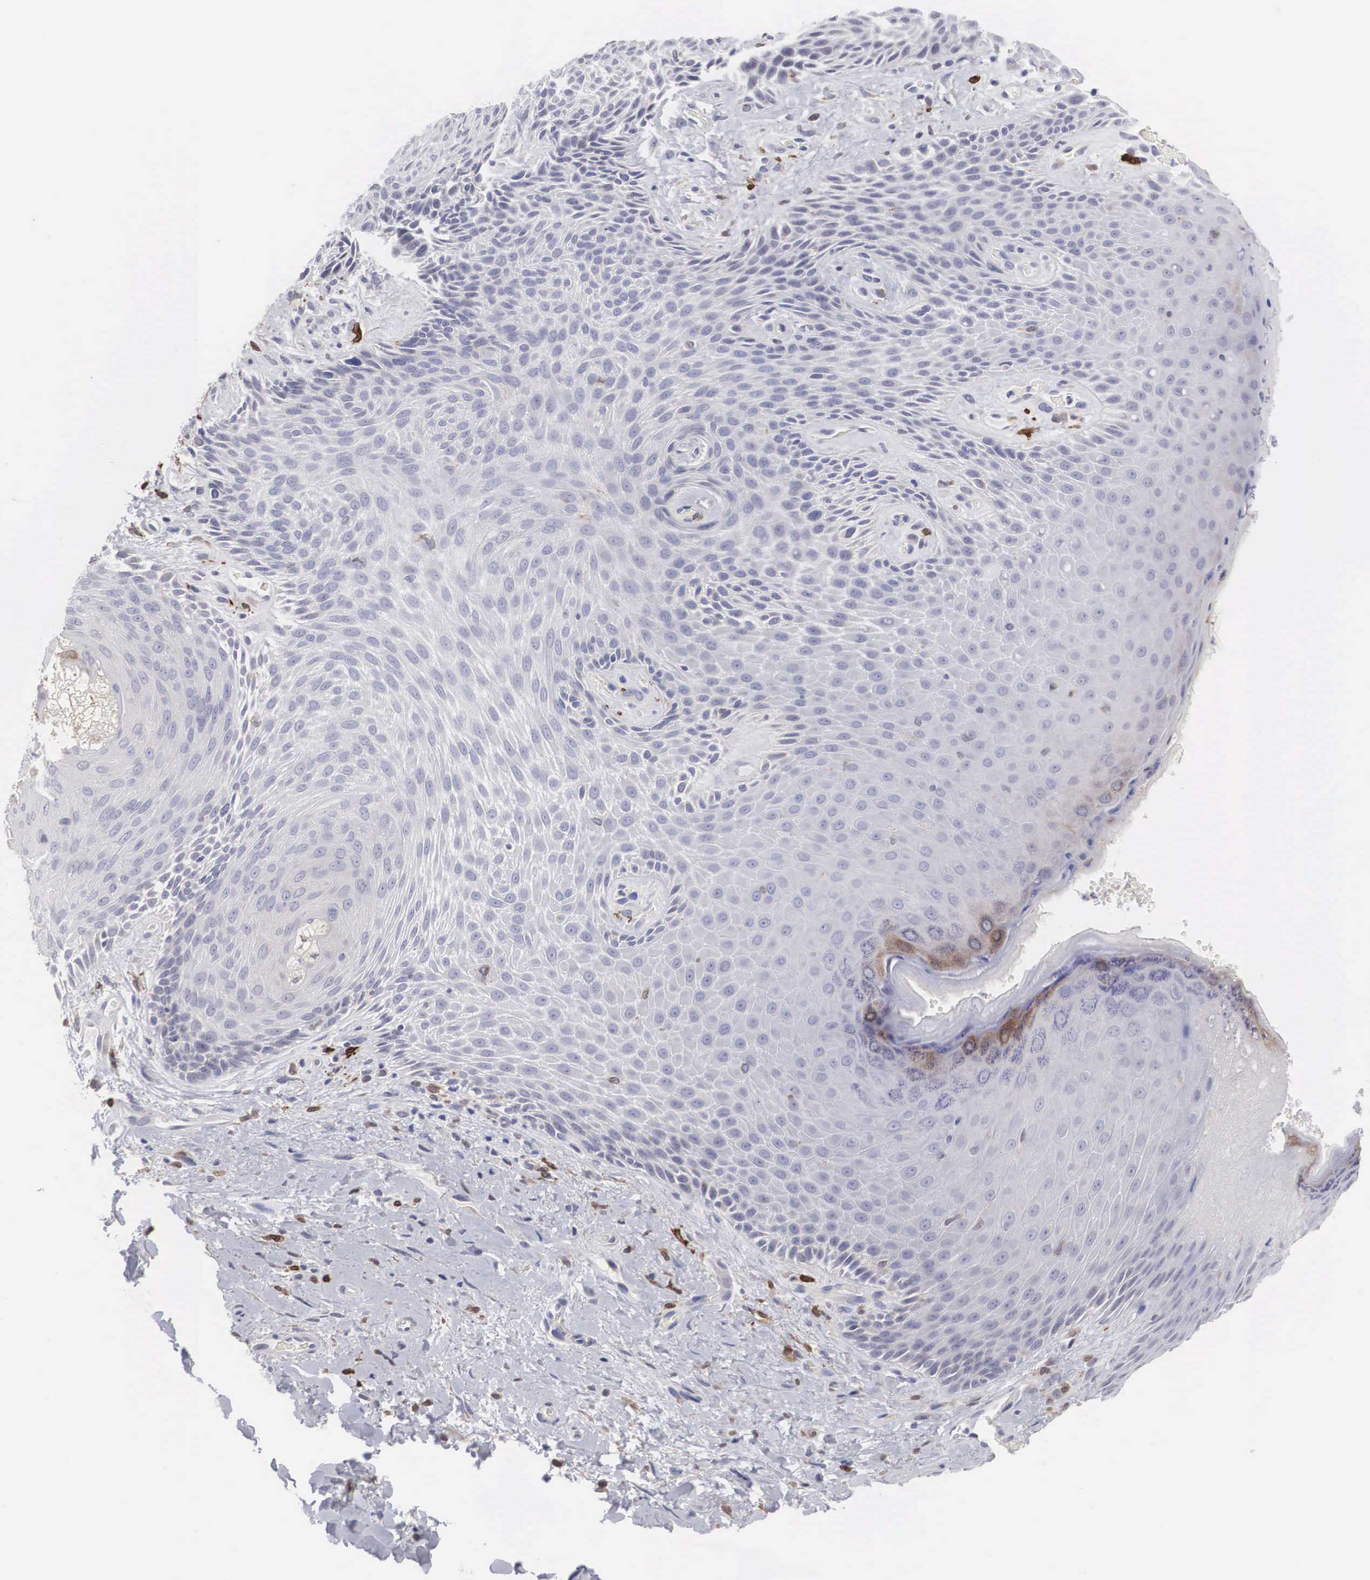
{"staining": {"intensity": "weak", "quantity": "<25%", "location": "cytoplasmic/membranous,nuclear"}, "tissue": "skin", "cell_type": "Epidermal cells", "image_type": "normal", "snomed": [{"axis": "morphology", "description": "Normal tissue, NOS"}, {"axis": "topography", "description": "Anal"}], "caption": "This image is of unremarkable skin stained with IHC to label a protein in brown with the nuclei are counter-stained blue. There is no positivity in epidermal cells.", "gene": "HMOX1", "patient": {"sex": "male", "age": 78}}